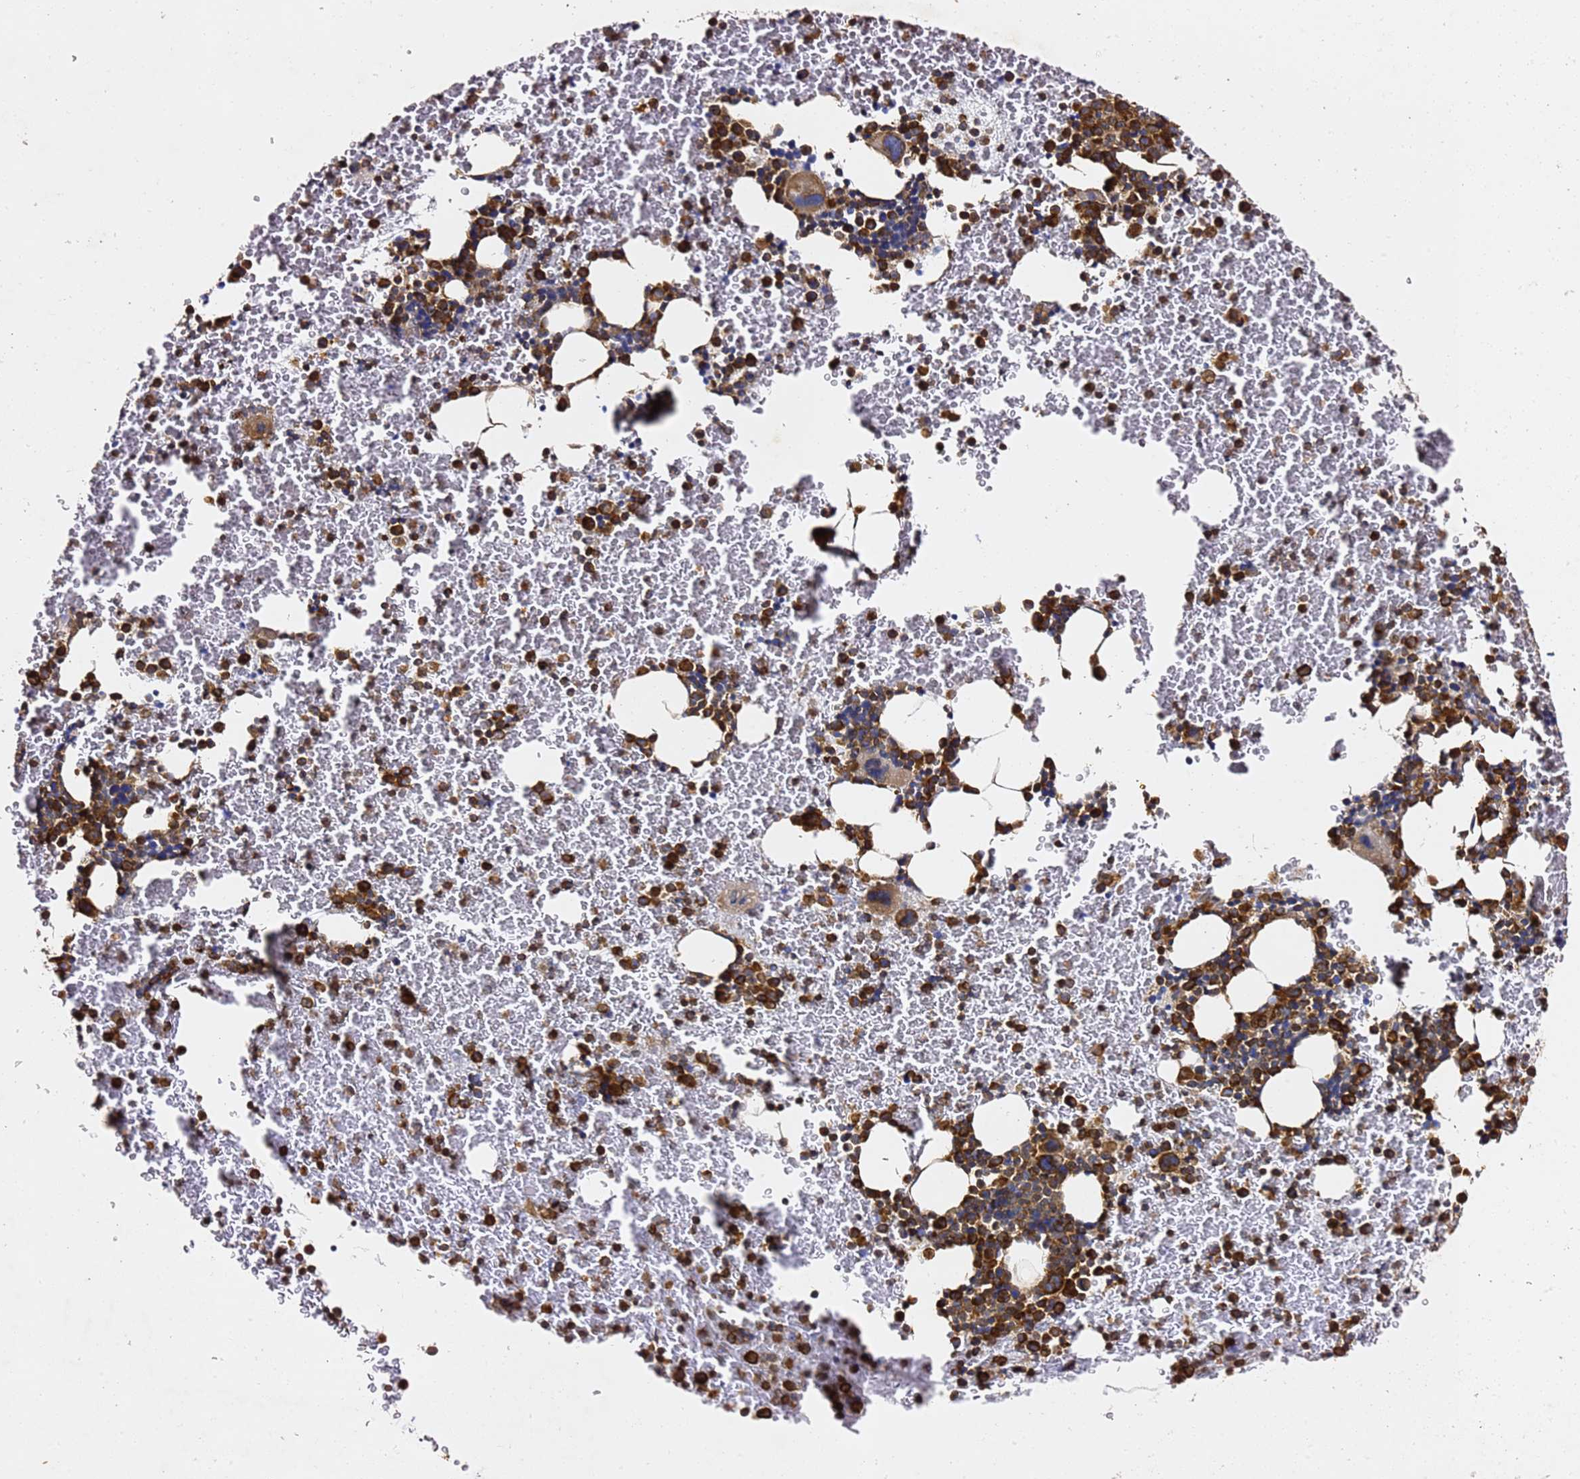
{"staining": {"intensity": "strong", "quantity": "25%-75%", "location": "cytoplasmic/membranous"}, "tissue": "bone marrow", "cell_type": "Hematopoietic cells", "image_type": "normal", "snomed": [{"axis": "morphology", "description": "Normal tissue, NOS"}, {"axis": "topography", "description": "Bone marrow"}], "caption": "Benign bone marrow reveals strong cytoplasmic/membranous positivity in about 25%-75% of hematopoietic cells, visualized by immunohistochemistry.", "gene": "TPST1", "patient": {"sex": "male", "age": 11}}